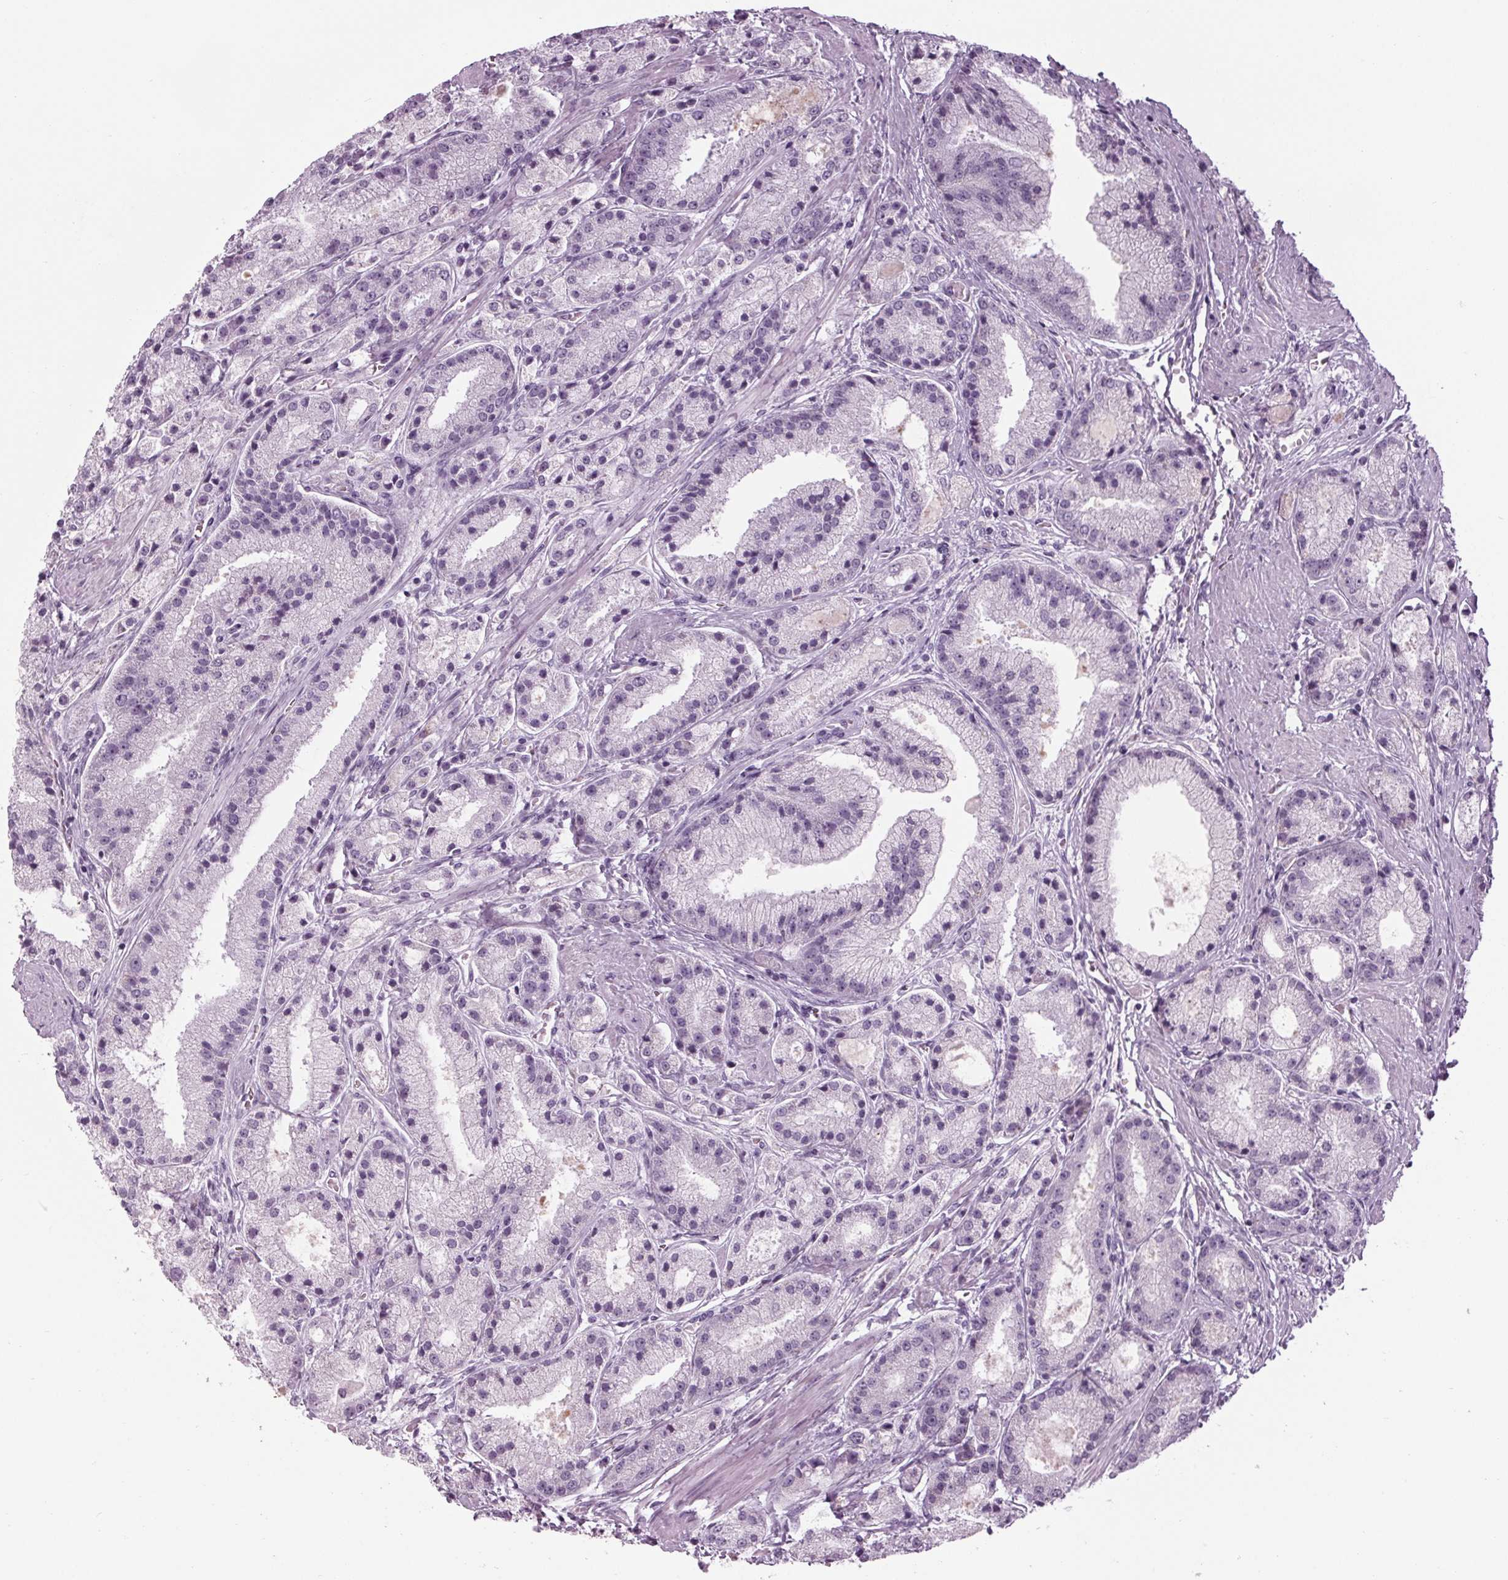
{"staining": {"intensity": "negative", "quantity": "none", "location": "none"}, "tissue": "prostate cancer", "cell_type": "Tumor cells", "image_type": "cancer", "snomed": [{"axis": "morphology", "description": "Adenocarcinoma, High grade"}, {"axis": "topography", "description": "Prostate"}], "caption": "The histopathology image reveals no staining of tumor cells in high-grade adenocarcinoma (prostate).", "gene": "CYP3A43", "patient": {"sex": "male", "age": 67}}